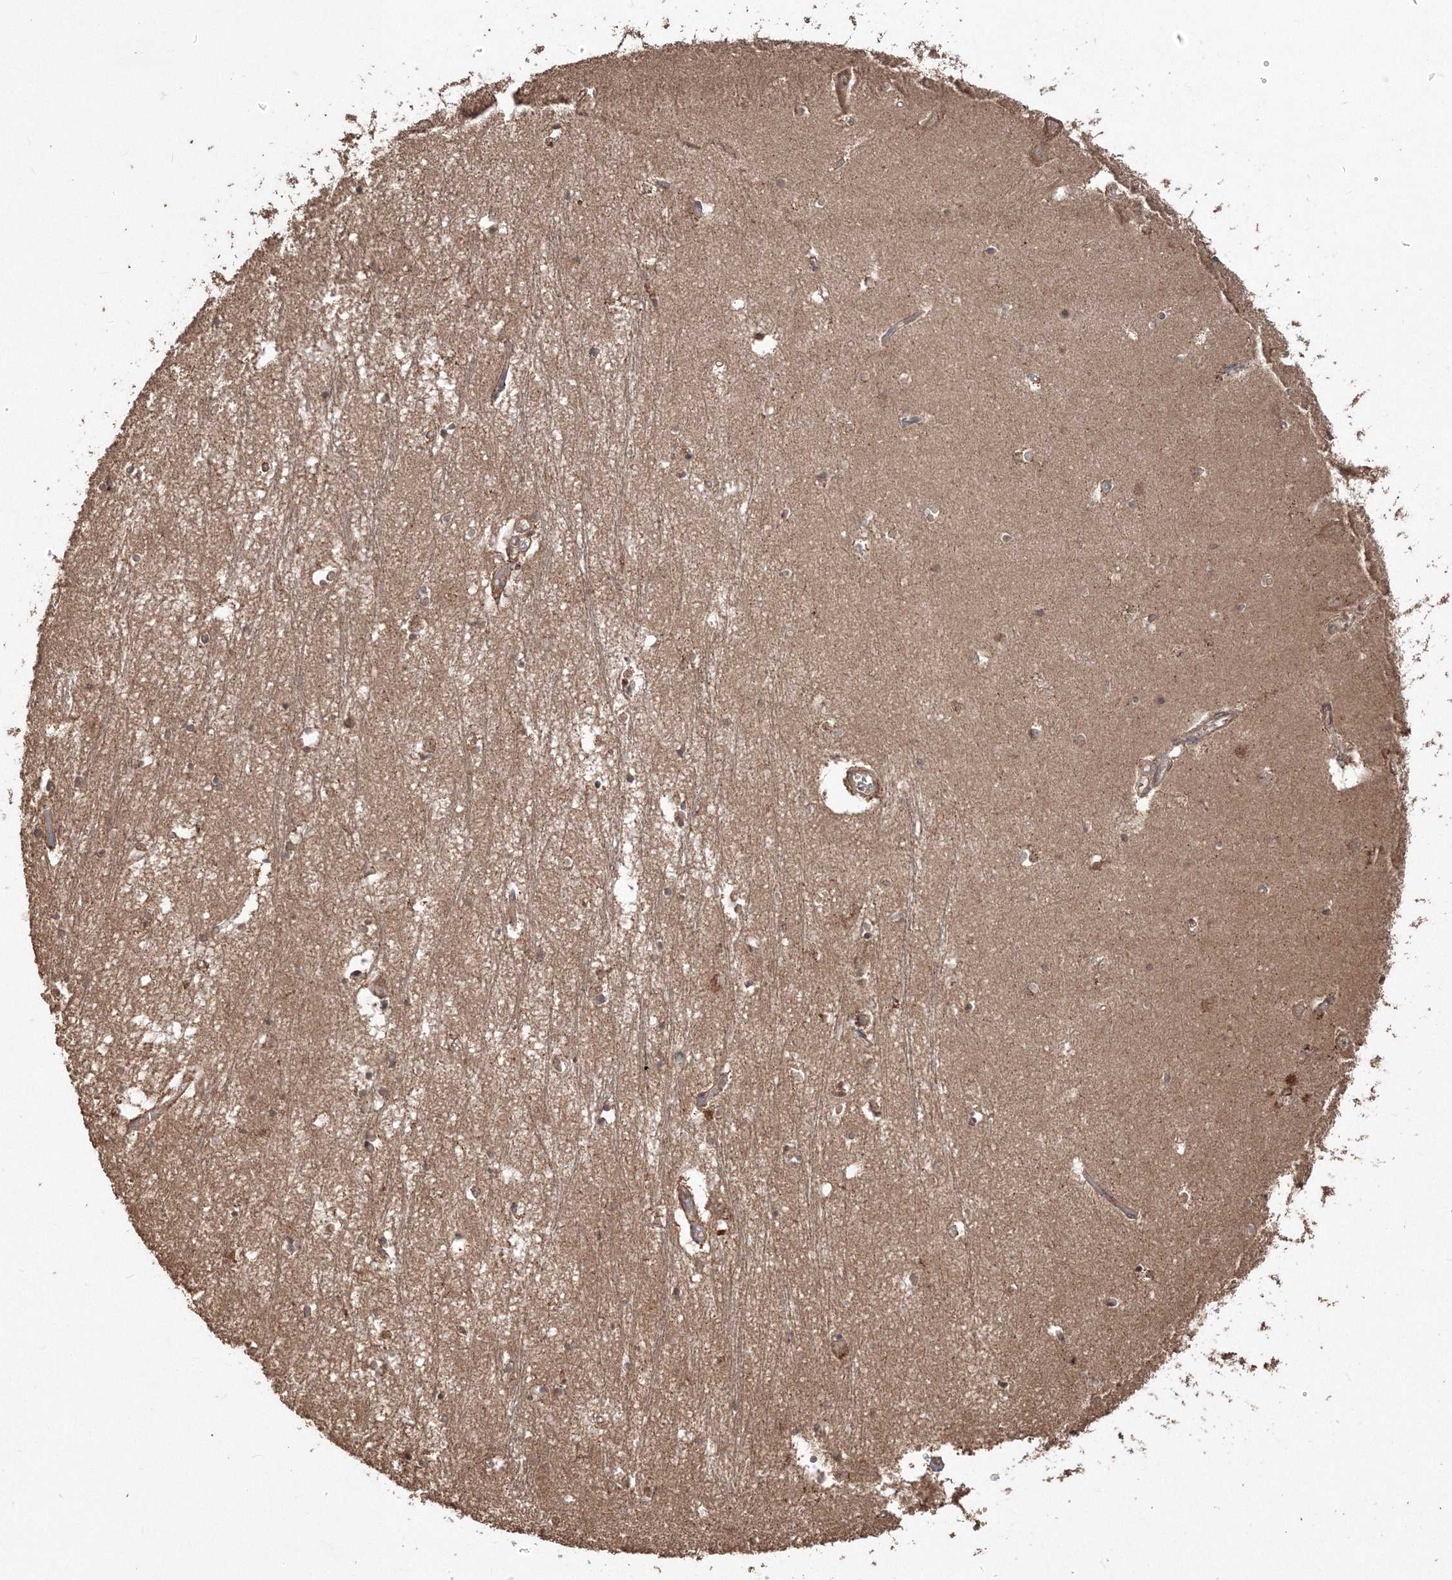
{"staining": {"intensity": "moderate", "quantity": "<25%", "location": "cytoplasmic/membranous"}, "tissue": "hippocampus", "cell_type": "Glial cells", "image_type": "normal", "snomed": [{"axis": "morphology", "description": "Normal tissue, NOS"}, {"axis": "topography", "description": "Hippocampus"}], "caption": "Immunohistochemistry (IHC) (DAB) staining of benign hippocampus demonstrates moderate cytoplasmic/membranous protein staining in about <25% of glial cells.", "gene": "CCDC122", "patient": {"sex": "male", "age": 70}}